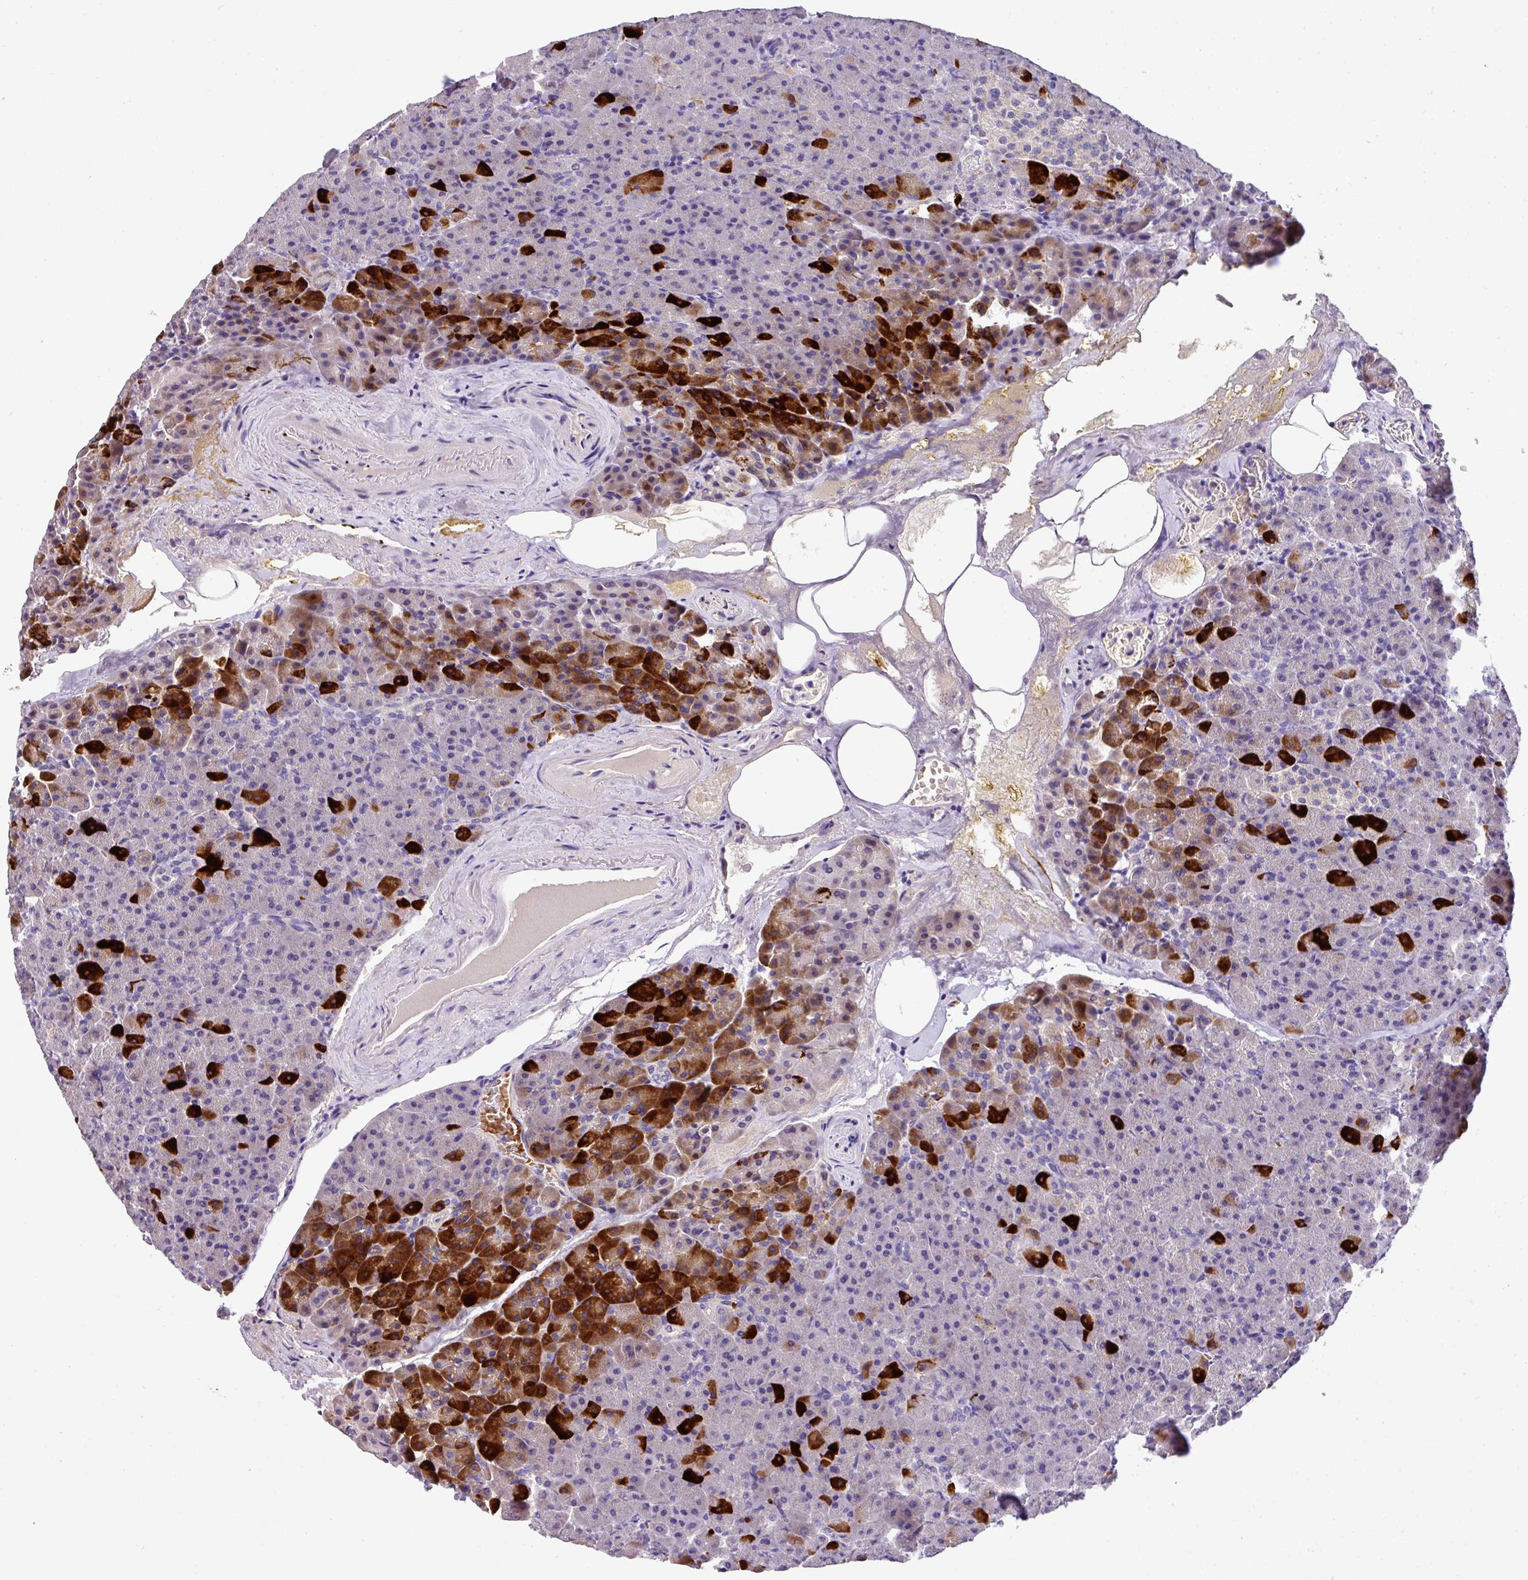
{"staining": {"intensity": "strong", "quantity": "25%-75%", "location": "cytoplasmic/membranous"}, "tissue": "pancreas", "cell_type": "Exocrine glandular cells", "image_type": "normal", "snomed": [{"axis": "morphology", "description": "Normal tissue, NOS"}, {"axis": "topography", "description": "Pancreas"}], "caption": "This photomicrograph demonstrates IHC staining of normal pancreas, with high strong cytoplasmic/membranous positivity in approximately 25%-75% of exocrine glandular cells.", "gene": "ANXA2R", "patient": {"sex": "female", "age": 74}}